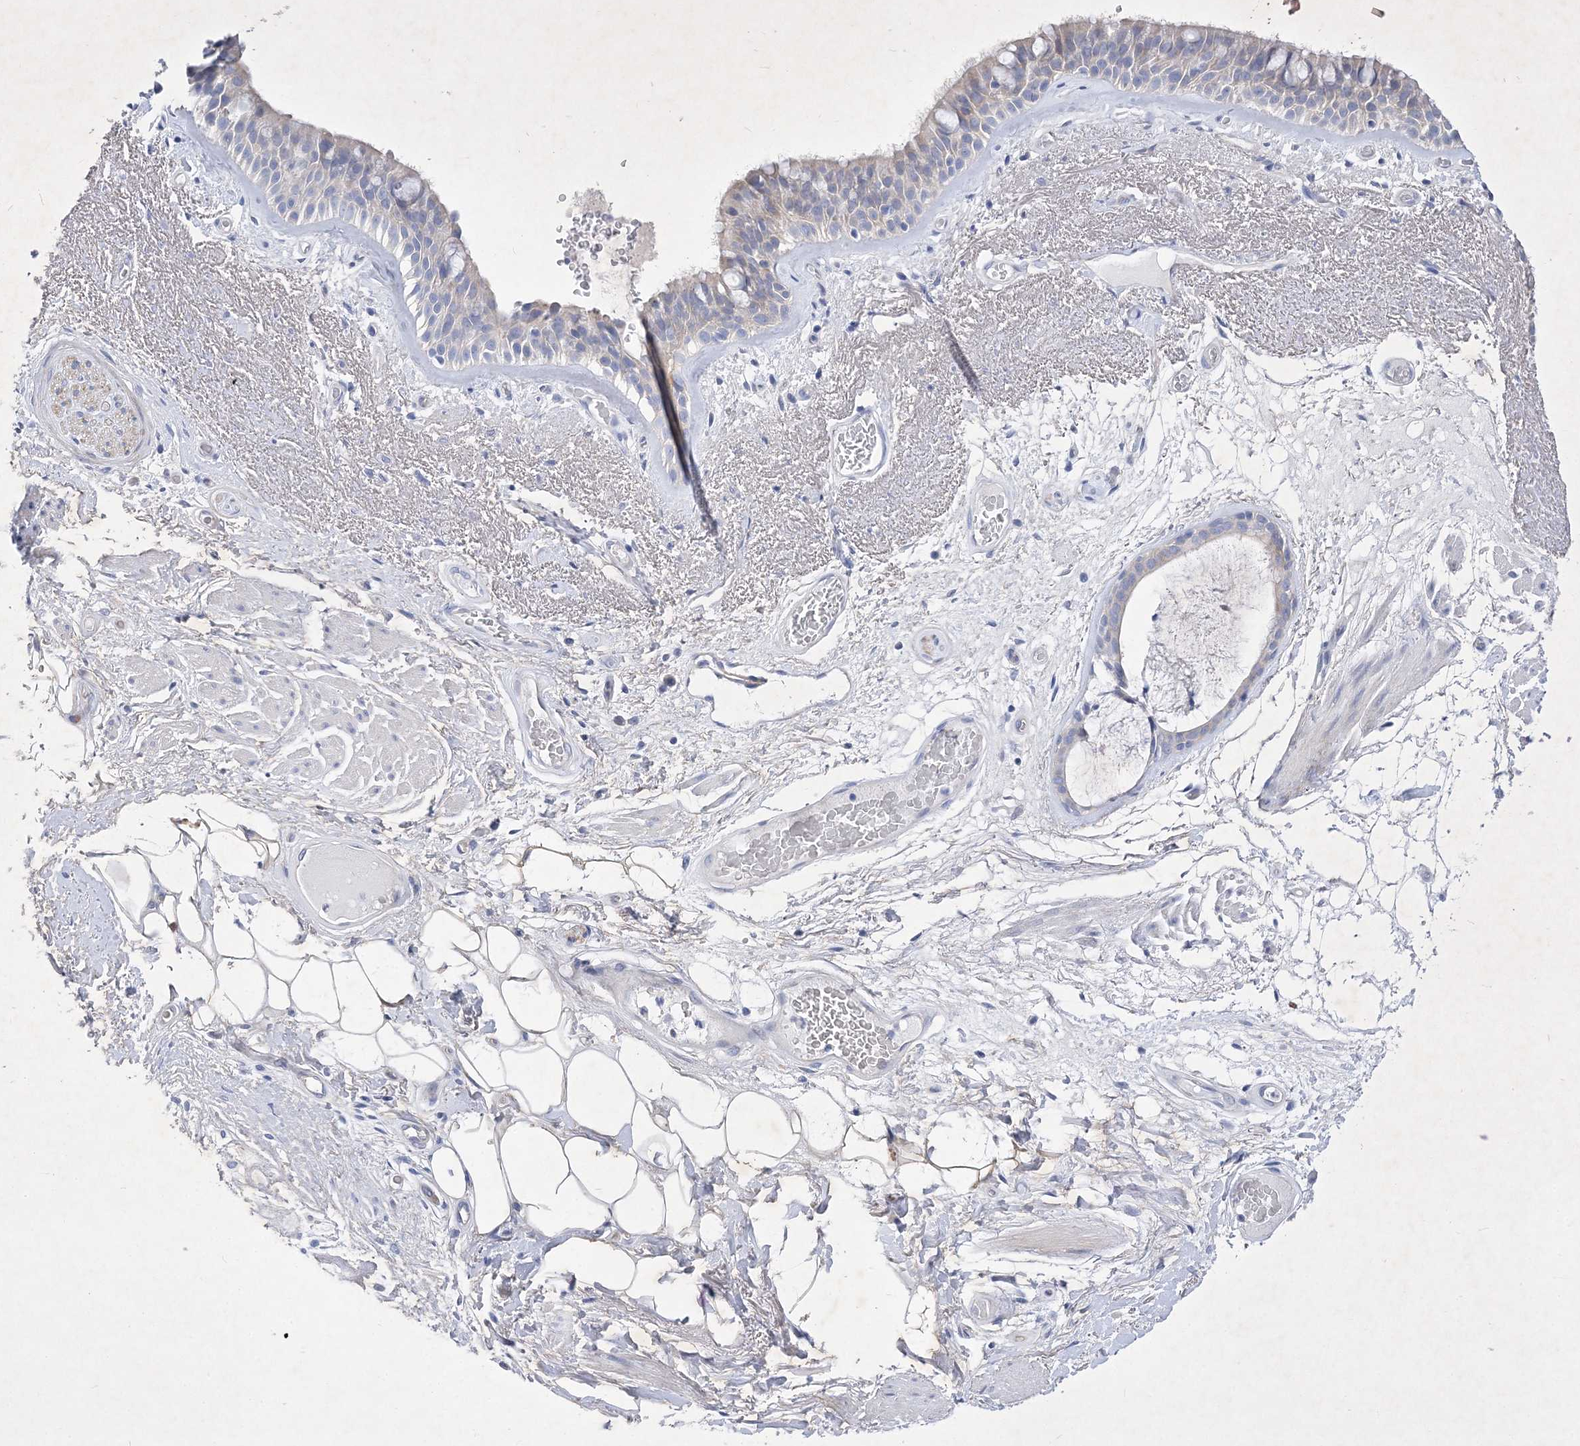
{"staining": {"intensity": "negative", "quantity": "none", "location": "none"}, "tissue": "bronchus", "cell_type": "Respiratory epithelial cells", "image_type": "normal", "snomed": [{"axis": "morphology", "description": "Normal tissue, NOS"}, {"axis": "morphology", "description": "Squamous cell carcinoma, NOS"}, {"axis": "topography", "description": "Lymph node"}, {"axis": "topography", "description": "Bronchus"}, {"axis": "topography", "description": "Lung"}], "caption": "This micrograph is of unremarkable bronchus stained with IHC to label a protein in brown with the nuclei are counter-stained blue. There is no positivity in respiratory epithelial cells. The staining was performed using DAB (3,3'-diaminobenzidine) to visualize the protein expression in brown, while the nuclei were stained in blue with hematoxylin (Magnification: 20x).", "gene": "GPN1", "patient": {"sex": "male", "age": 66}}